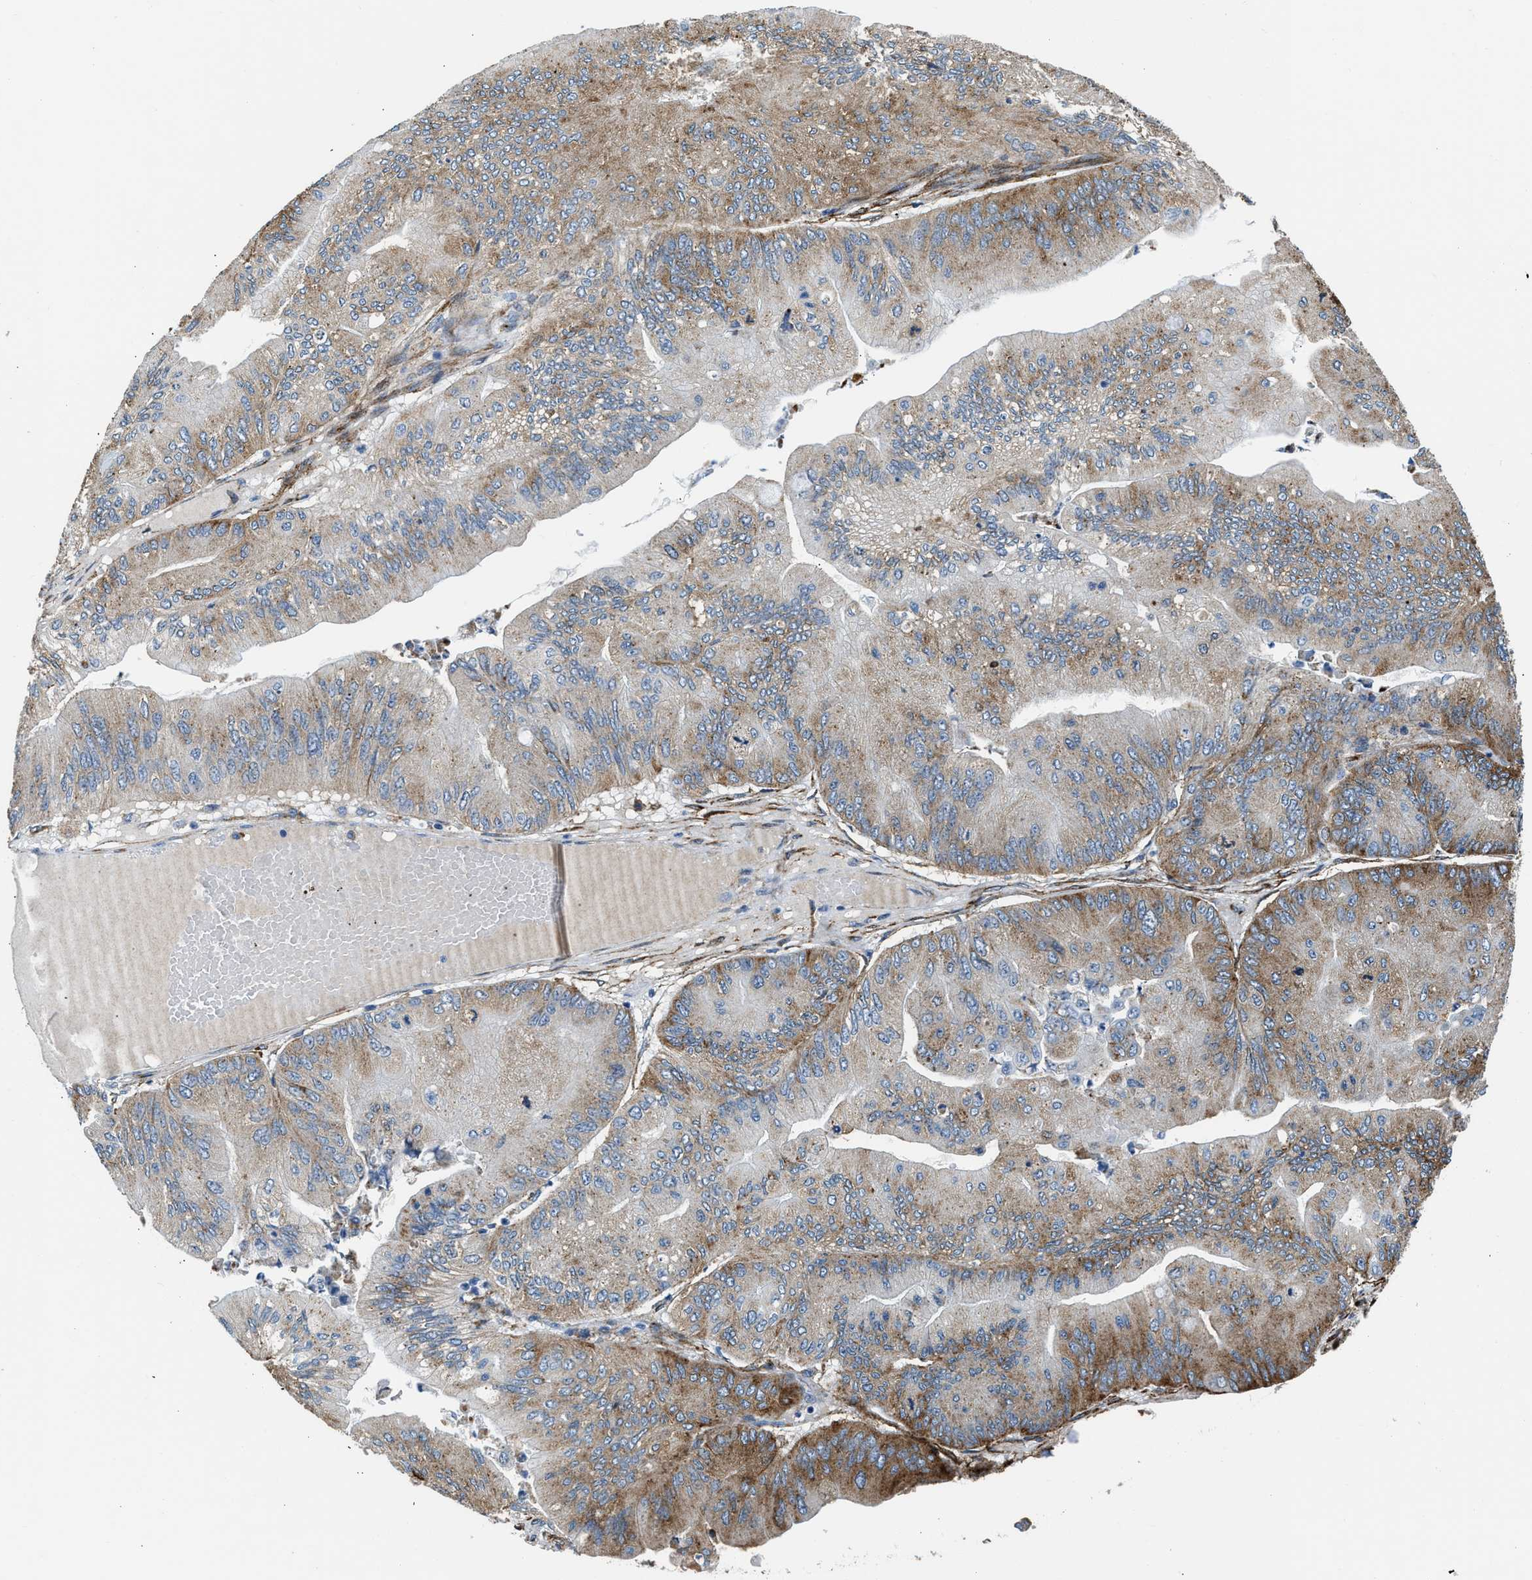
{"staining": {"intensity": "moderate", "quantity": "25%-75%", "location": "cytoplasmic/membranous"}, "tissue": "ovarian cancer", "cell_type": "Tumor cells", "image_type": "cancer", "snomed": [{"axis": "morphology", "description": "Cystadenocarcinoma, mucinous, NOS"}, {"axis": "topography", "description": "Ovary"}], "caption": "Protein staining of ovarian mucinous cystadenocarcinoma tissue exhibits moderate cytoplasmic/membranous expression in approximately 25%-75% of tumor cells.", "gene": "LRP1", "patient": {"sex": "female", "age": 61}}